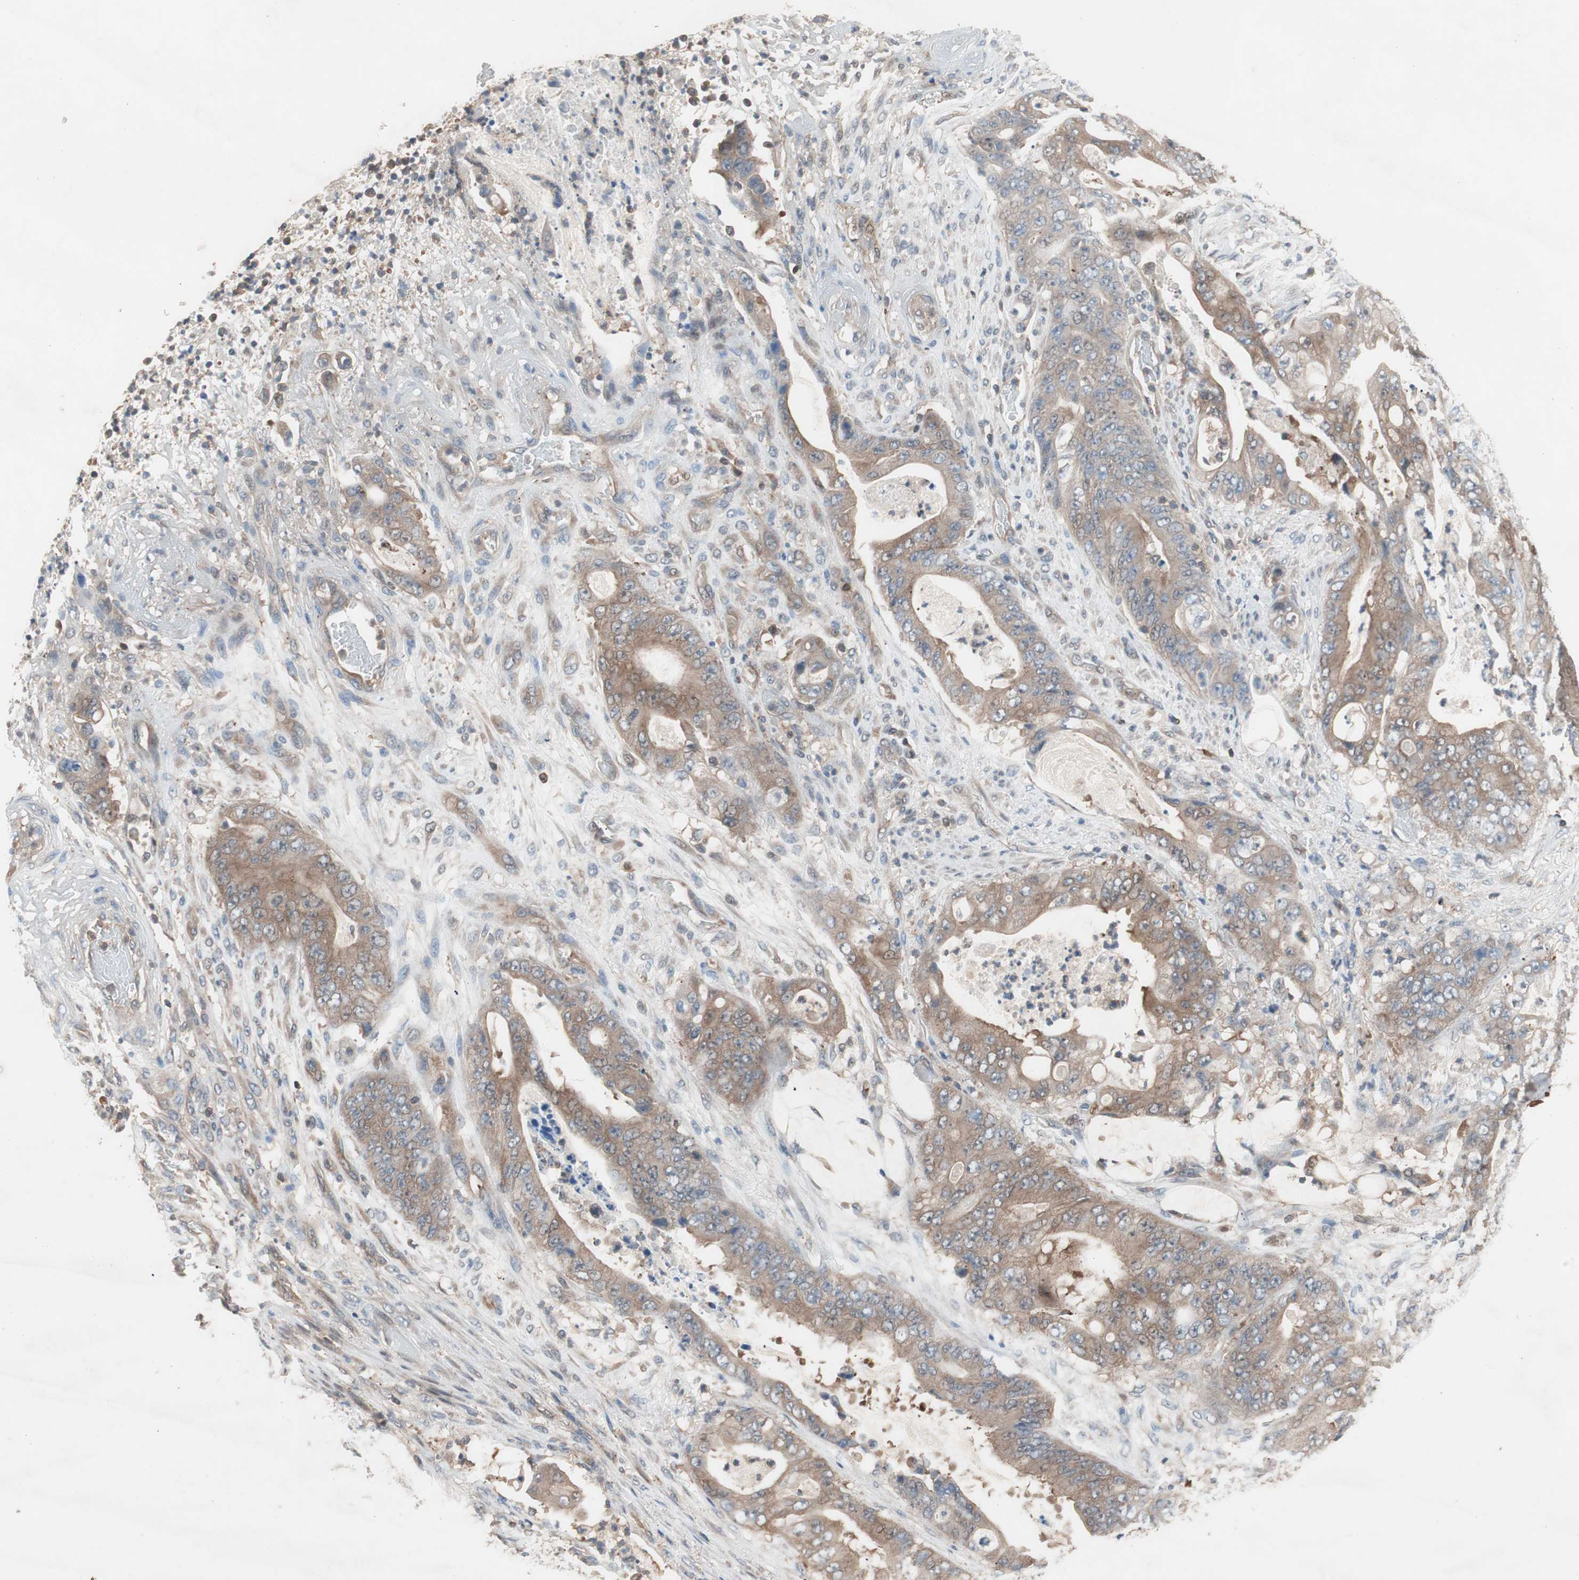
{"staining": {"intensity": "weak", "quantity": "25%-75%", "location": "cytoplasmic/membranous"}, "tissue": "stomach cancer", "cell_type": "Tumor cells", "image_type": "cancer", "snomed": [{"axis": "morphology", "description": "Adenocarcinoma, NOS"}, {"axis": "topography", "description": "Stomach"}], "caption": "Immunohistochemical staining of human stomach cancer (adenocarcinoma) displays low levels of weak cytoplasmic/membranous protein expression in about 25%-75% of tumor cells.", "gene": "GALT", "patient": {"sex": "female", "age": 73}}